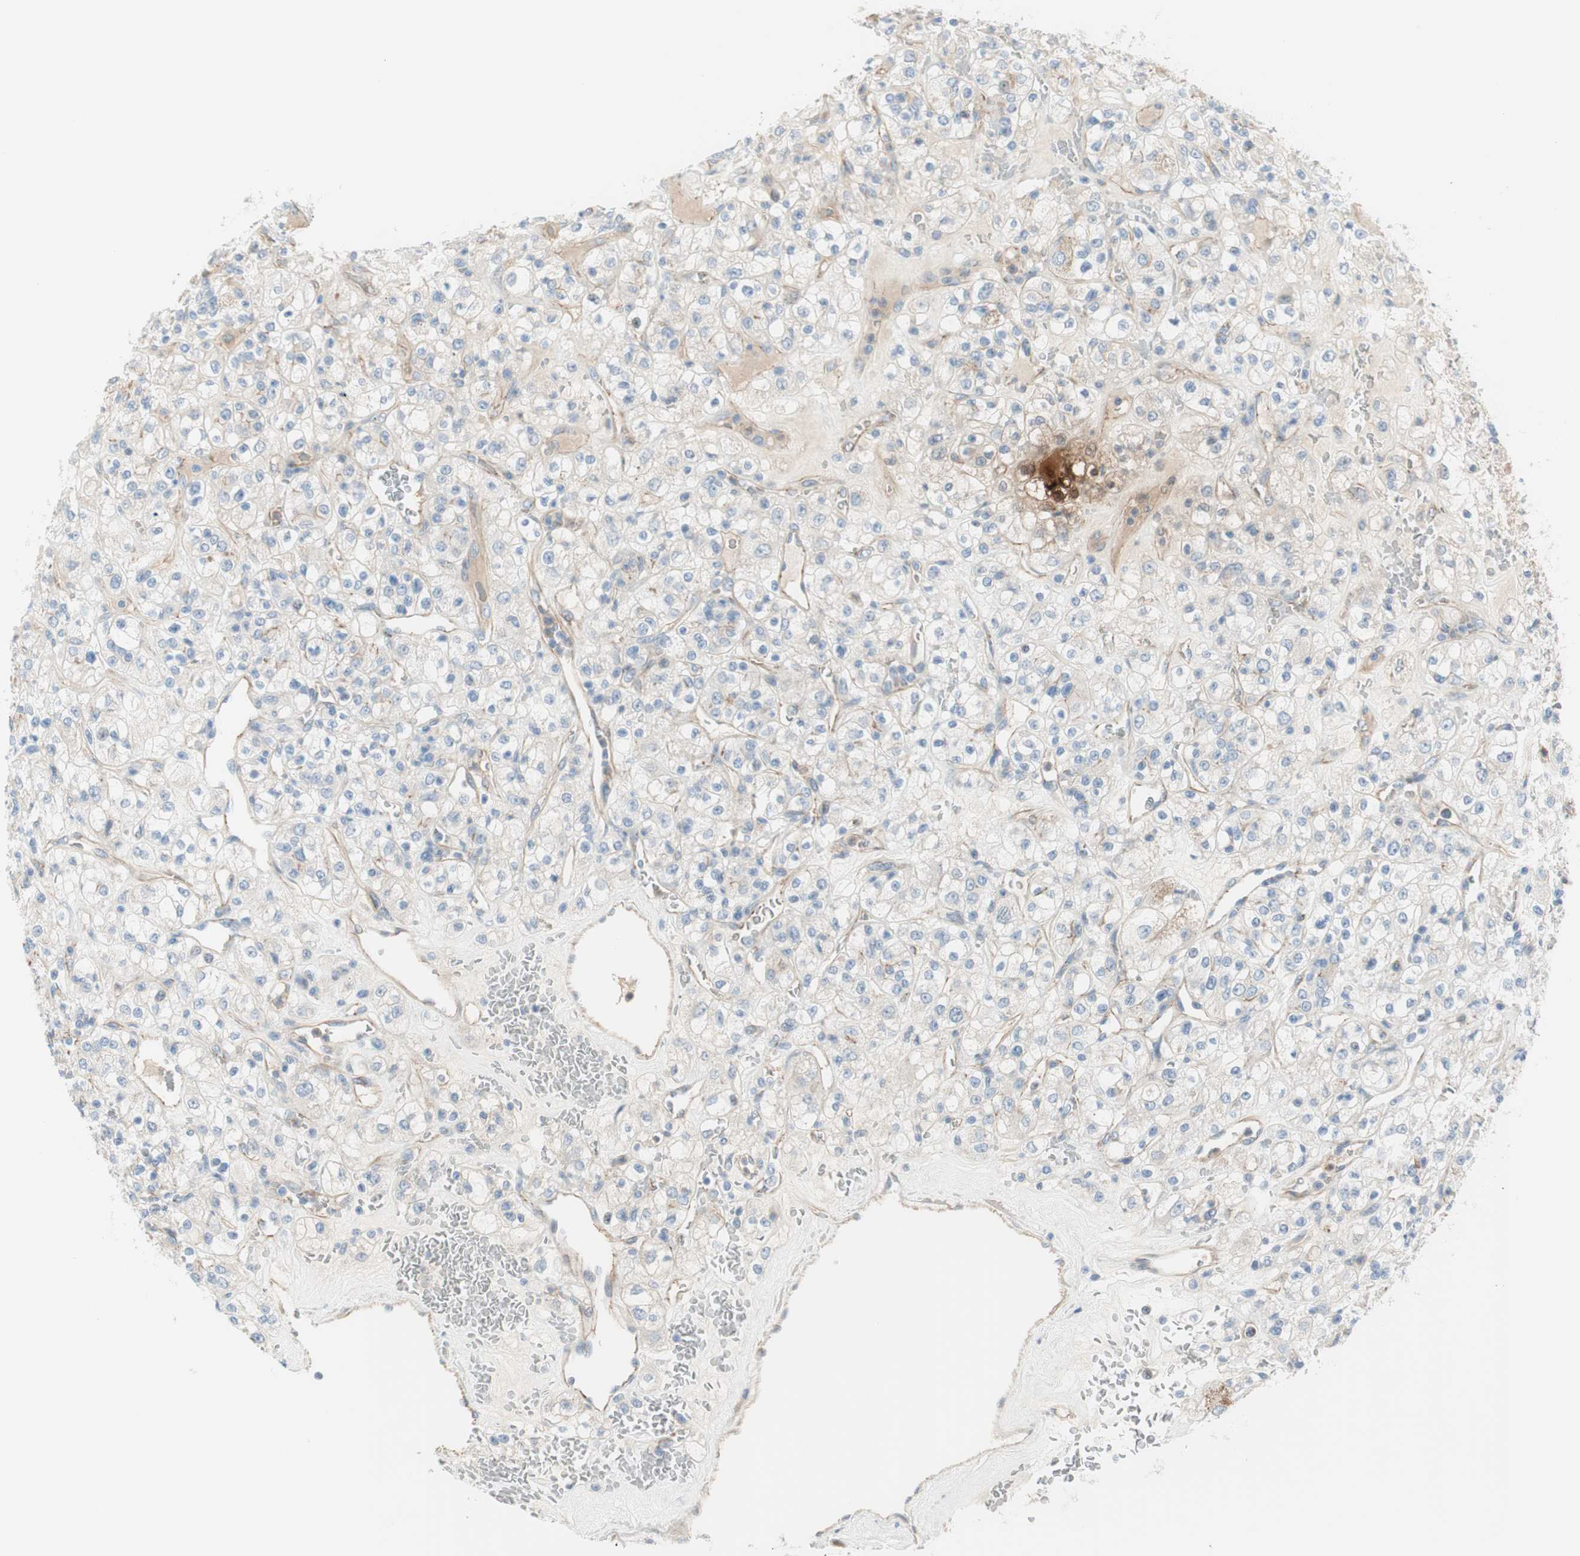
{"staining": {"intensity": "weak", "quantity": "25%-75%", "location": "cytoplasmic/membranous"}, "tissue": "renal cancer", "cell_type": "Tumor cells", "image_type": "cancer", "snomed": [{"axis": "morphology", "description": "Normal tissue, NOS"}, {"axis": "morphology", "description": "Adenocarcinoma, NOS"}, {"axis": "topography", "description": "Kidney"}], "caption": "Protein expression analysis of human renal cancer reveals weak cytoplasmic/membranous expression in approximately 25%-75% of tumor cells.", "gene": "TJP1", "patient": {"sex": "female", "age": 72}}